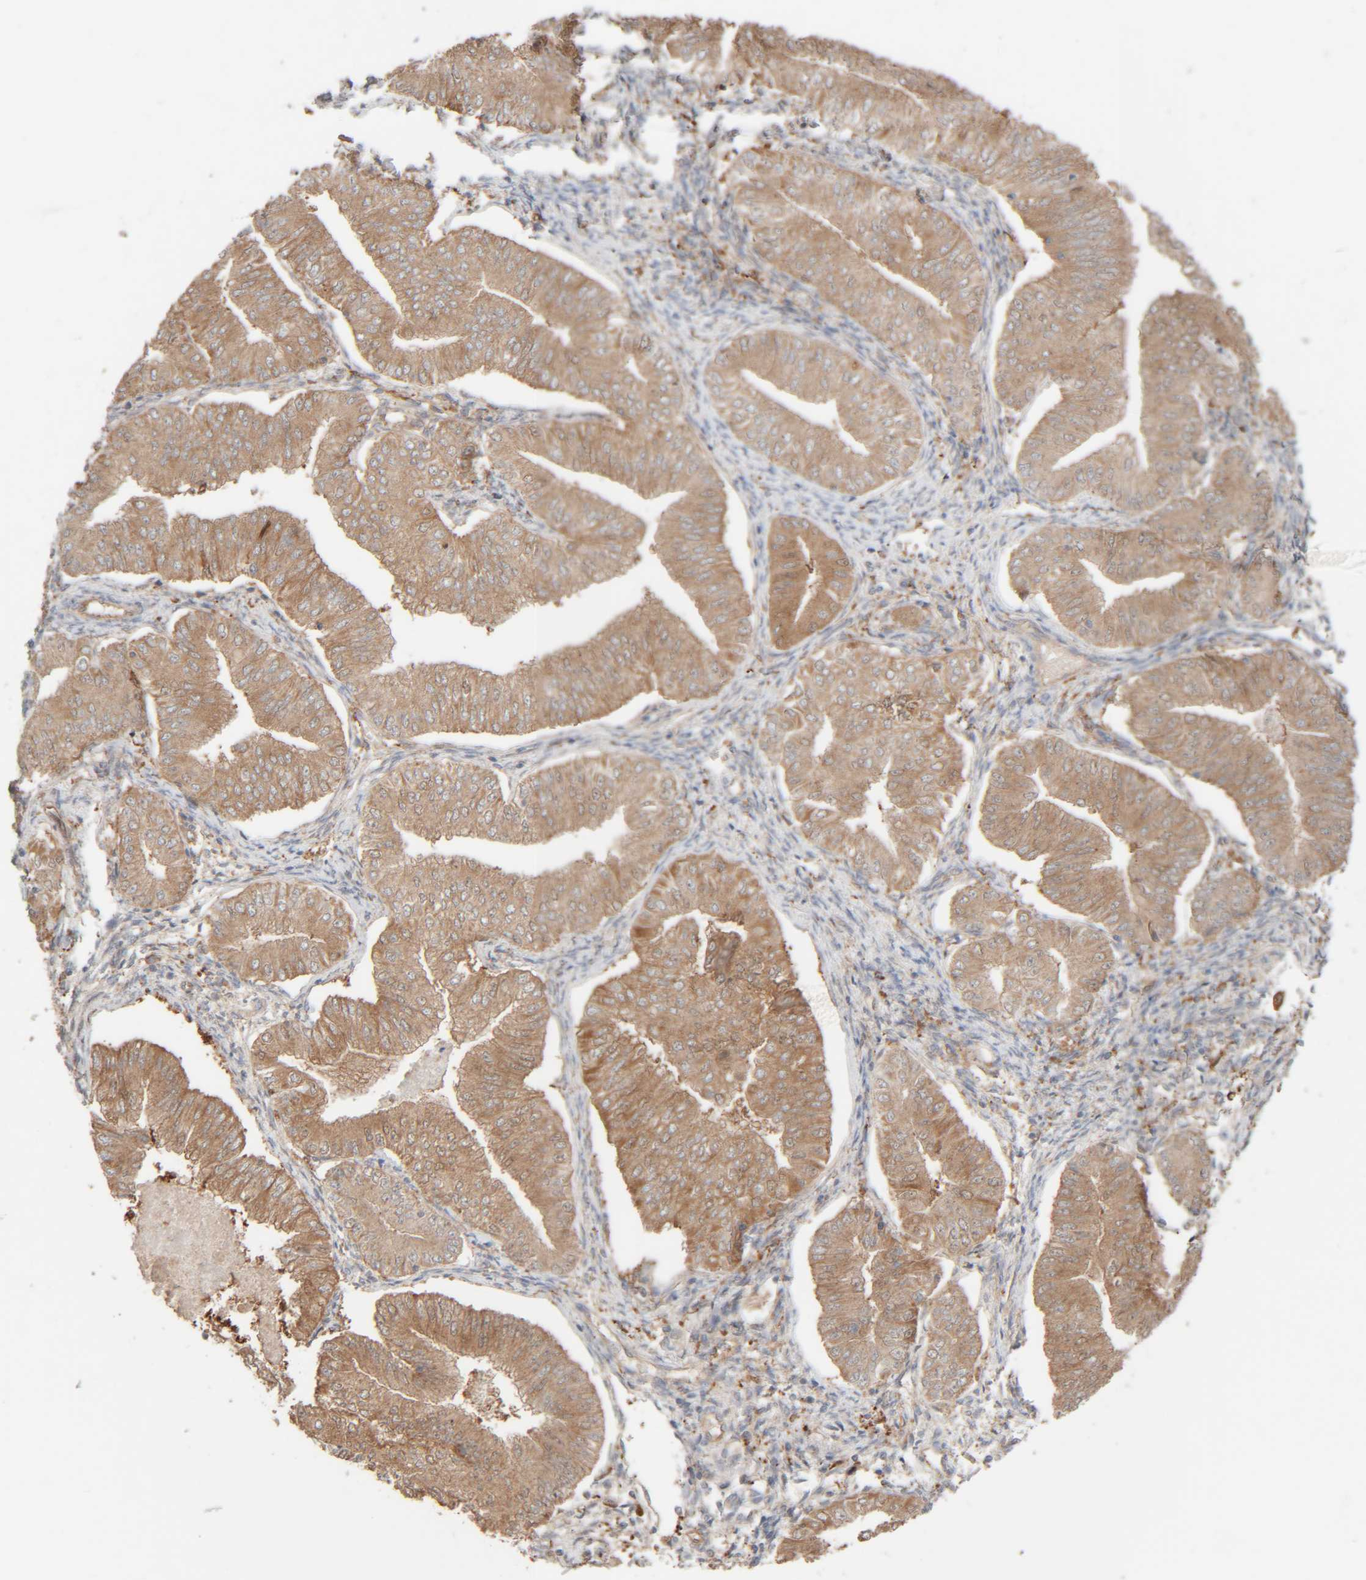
{"staining": {"intensity": "moderate", "quantity": ">75%", "location": "cytoplasmic/membranous"}, "tissue": "endometrial cancer", "cell_type": "Tumor cells", "image_type": "cancer", "snomed": [{"axis": "morphology", "description": "Normal tissue, NOS"}, {"axis": "morphology", "description": "Adenocarcinoma, NOS"}, {"axis": "topography", "description": "Endometrium"}], "caption": "A medium amount of moderate cytoplasmic/membranous positivity is identified in approximately >75% of tumor cells in adenocarcinoma (endometrial) tissue.", "gene": "TMEM192", "patient": {"sex": "female", "age": 53}}